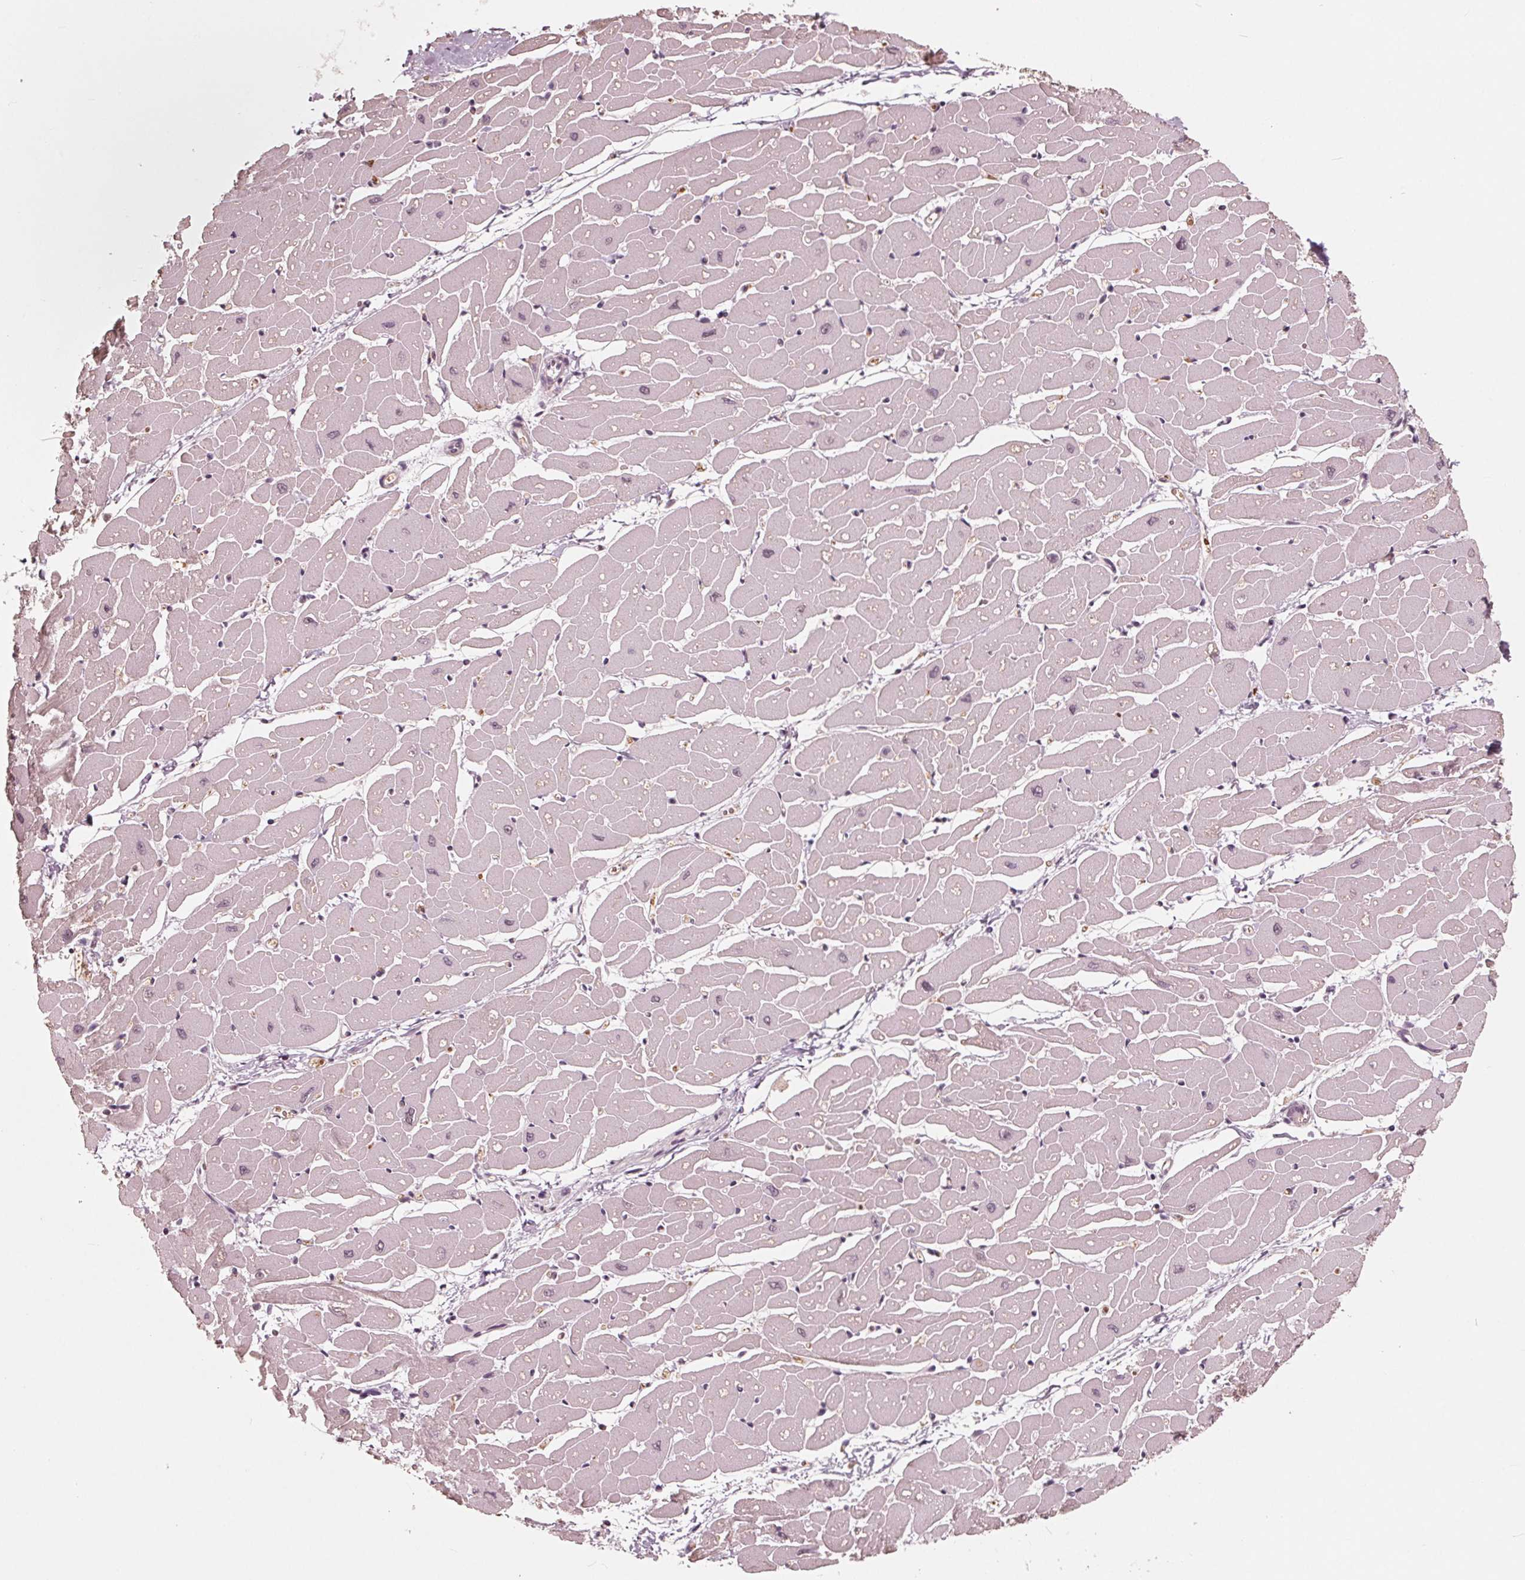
{"staining": {"intensity": "negative", "quantity": "none", "location": "none"}, "tissue": "heart muscle", "cell_type": "Cardiomyocytes", "image_type": "normal", "snomed": [{"axis": "morphology", "description": "Normal tissue, NOS"}, {"axis": "topography", "description": "Heart"}], "caption": "IHC of unremarkable human heart muscle reveals no expression in cardiomyocytes.", "gene": "HIRIP3", "patient": {"sex": "male", "age": 57}}